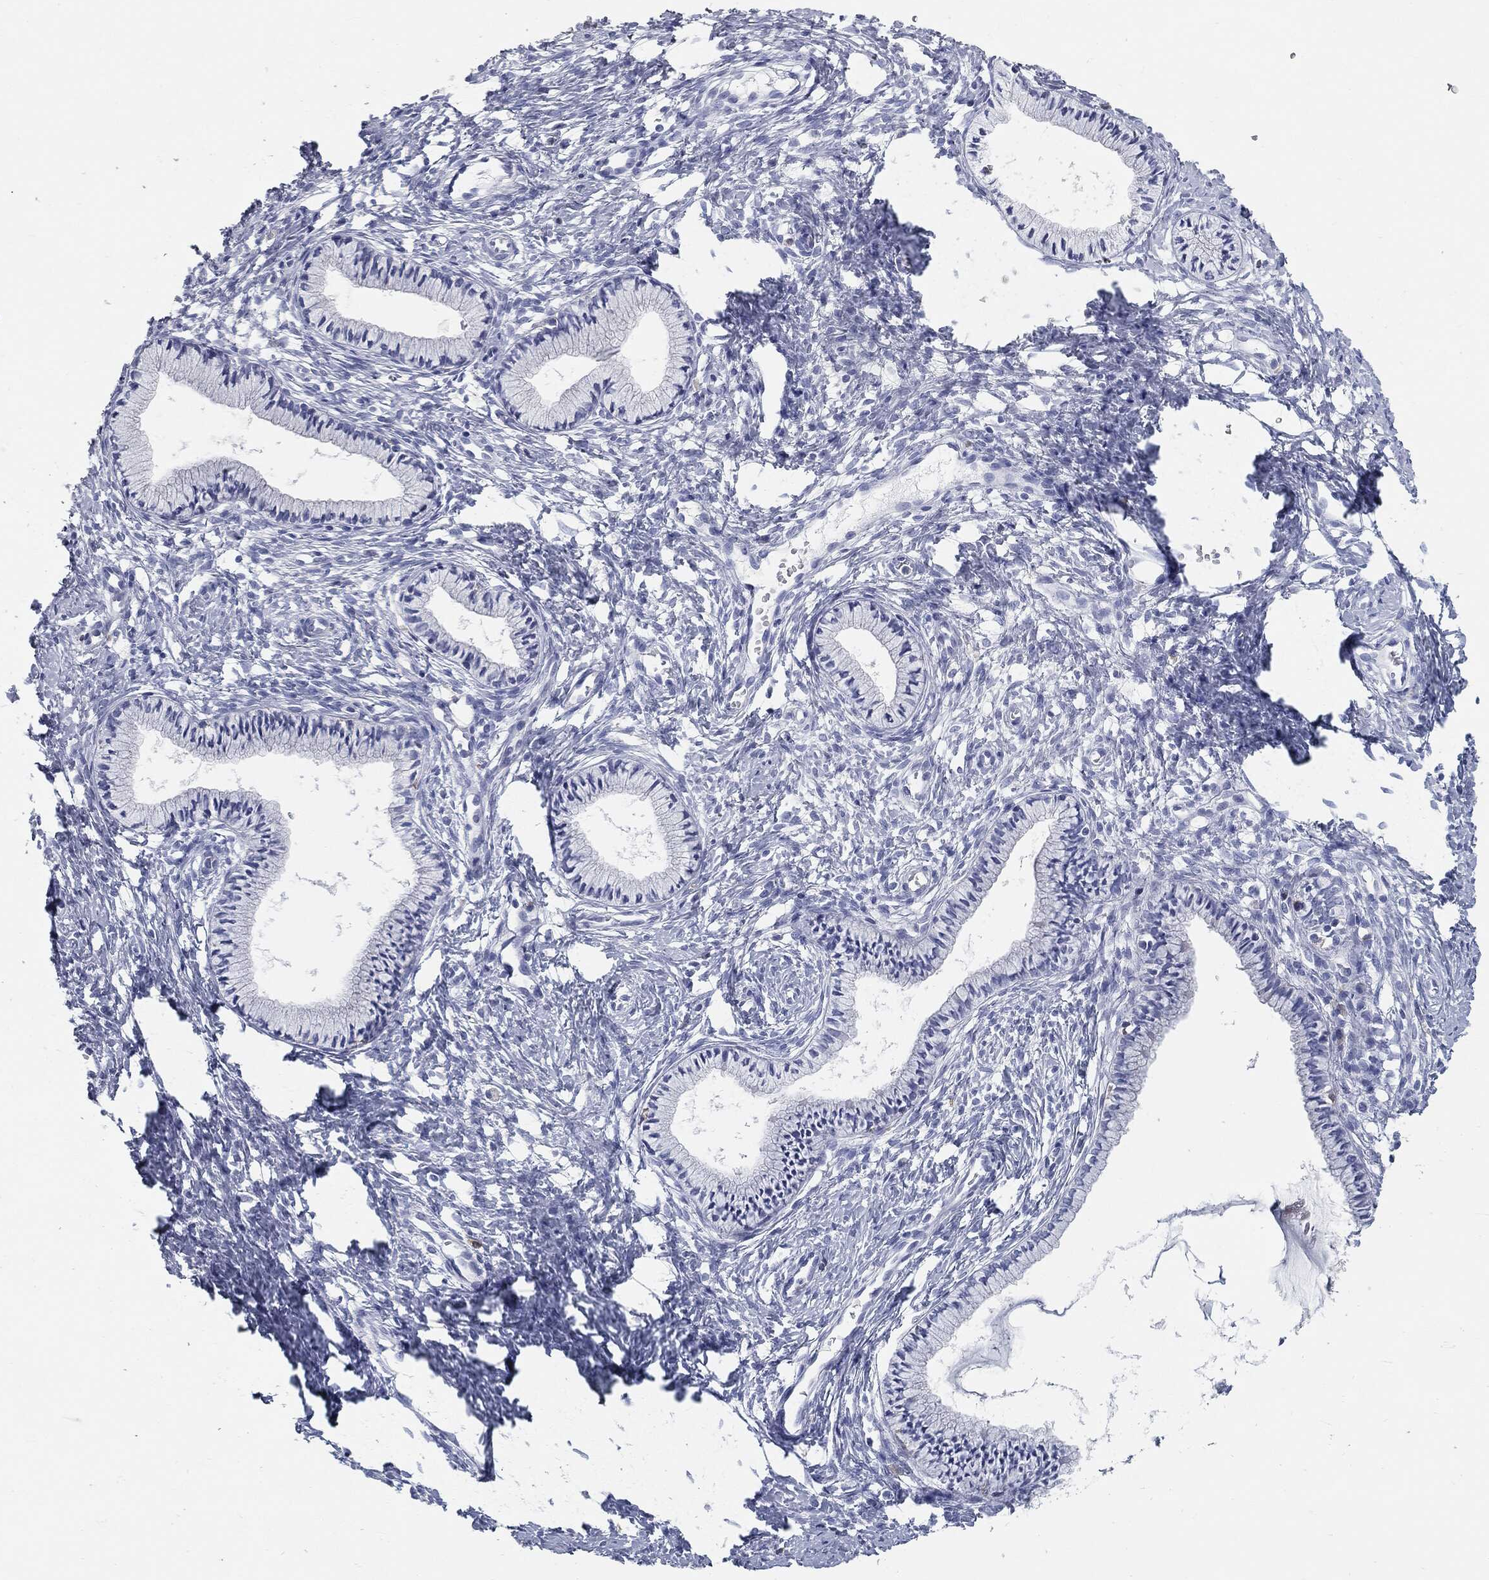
{"staining": {"intensity": "negative", "quantity": "none", "location": "none"}, "tissue": "cervix", "cell_type": "Glandular cells", "image_type": "normal", "snomed": [{"axis": "morphology", "description": "Normal tissue, NOS"}, {"axis": "topography", "description": "Cervix"}], "caption": "Human cervix stained for a protein using immunohistochemistry (IHC) shows no expression in glandular cells.", "gene": "CUZD1", "patient": {"sex": "female", "age": 39}}